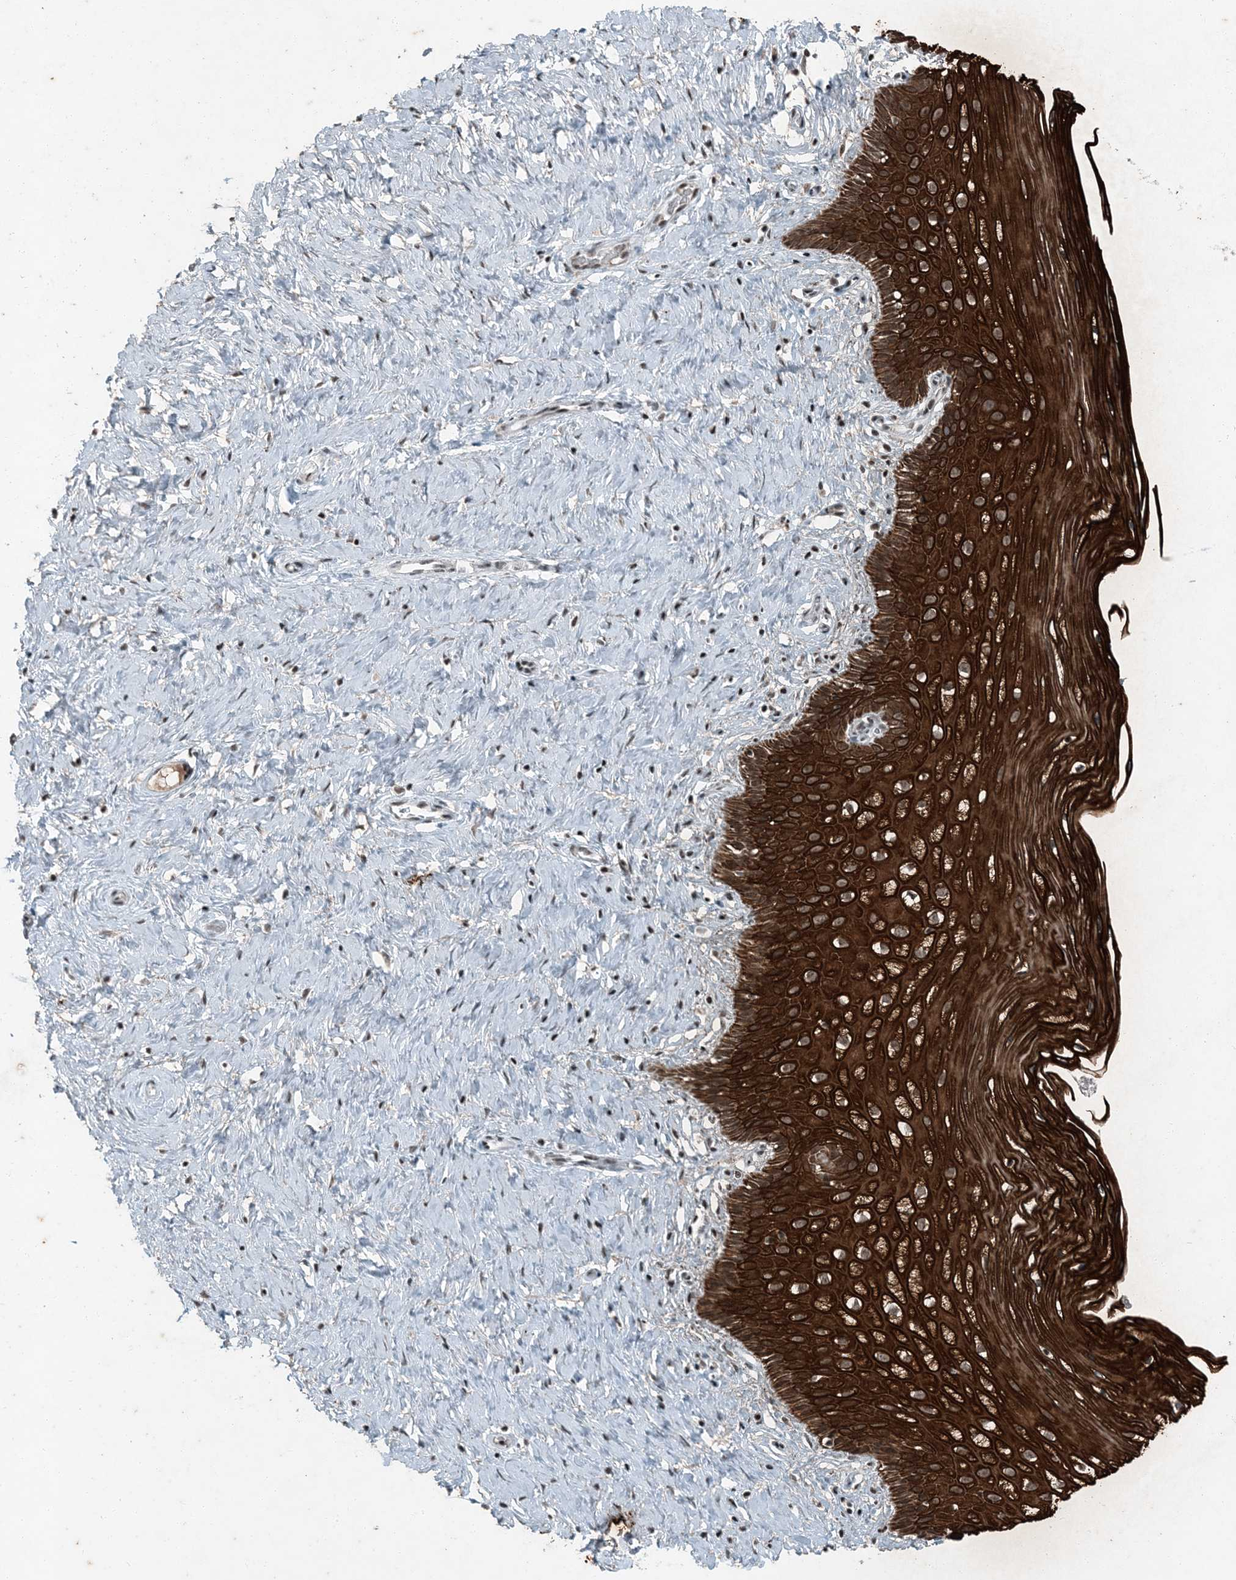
{"staining": {"intensity": "moderate", "quantity": ">75%", "location": "nuclear"}, "tissue": "cervix", "cell_type": "Glandular cells", "image_type": "normal", "snomed": [{"axis": "morphology", "description": "Normal tissue, NOS"}, {"axis": "topography", "description": "Cervix"}], "caption": "Normal cervix shows moderate nuclear positivity in approximately >75% of glandular cells.", "gene": "TADA2B", "patient": {"sex": "female", "age": 33}}